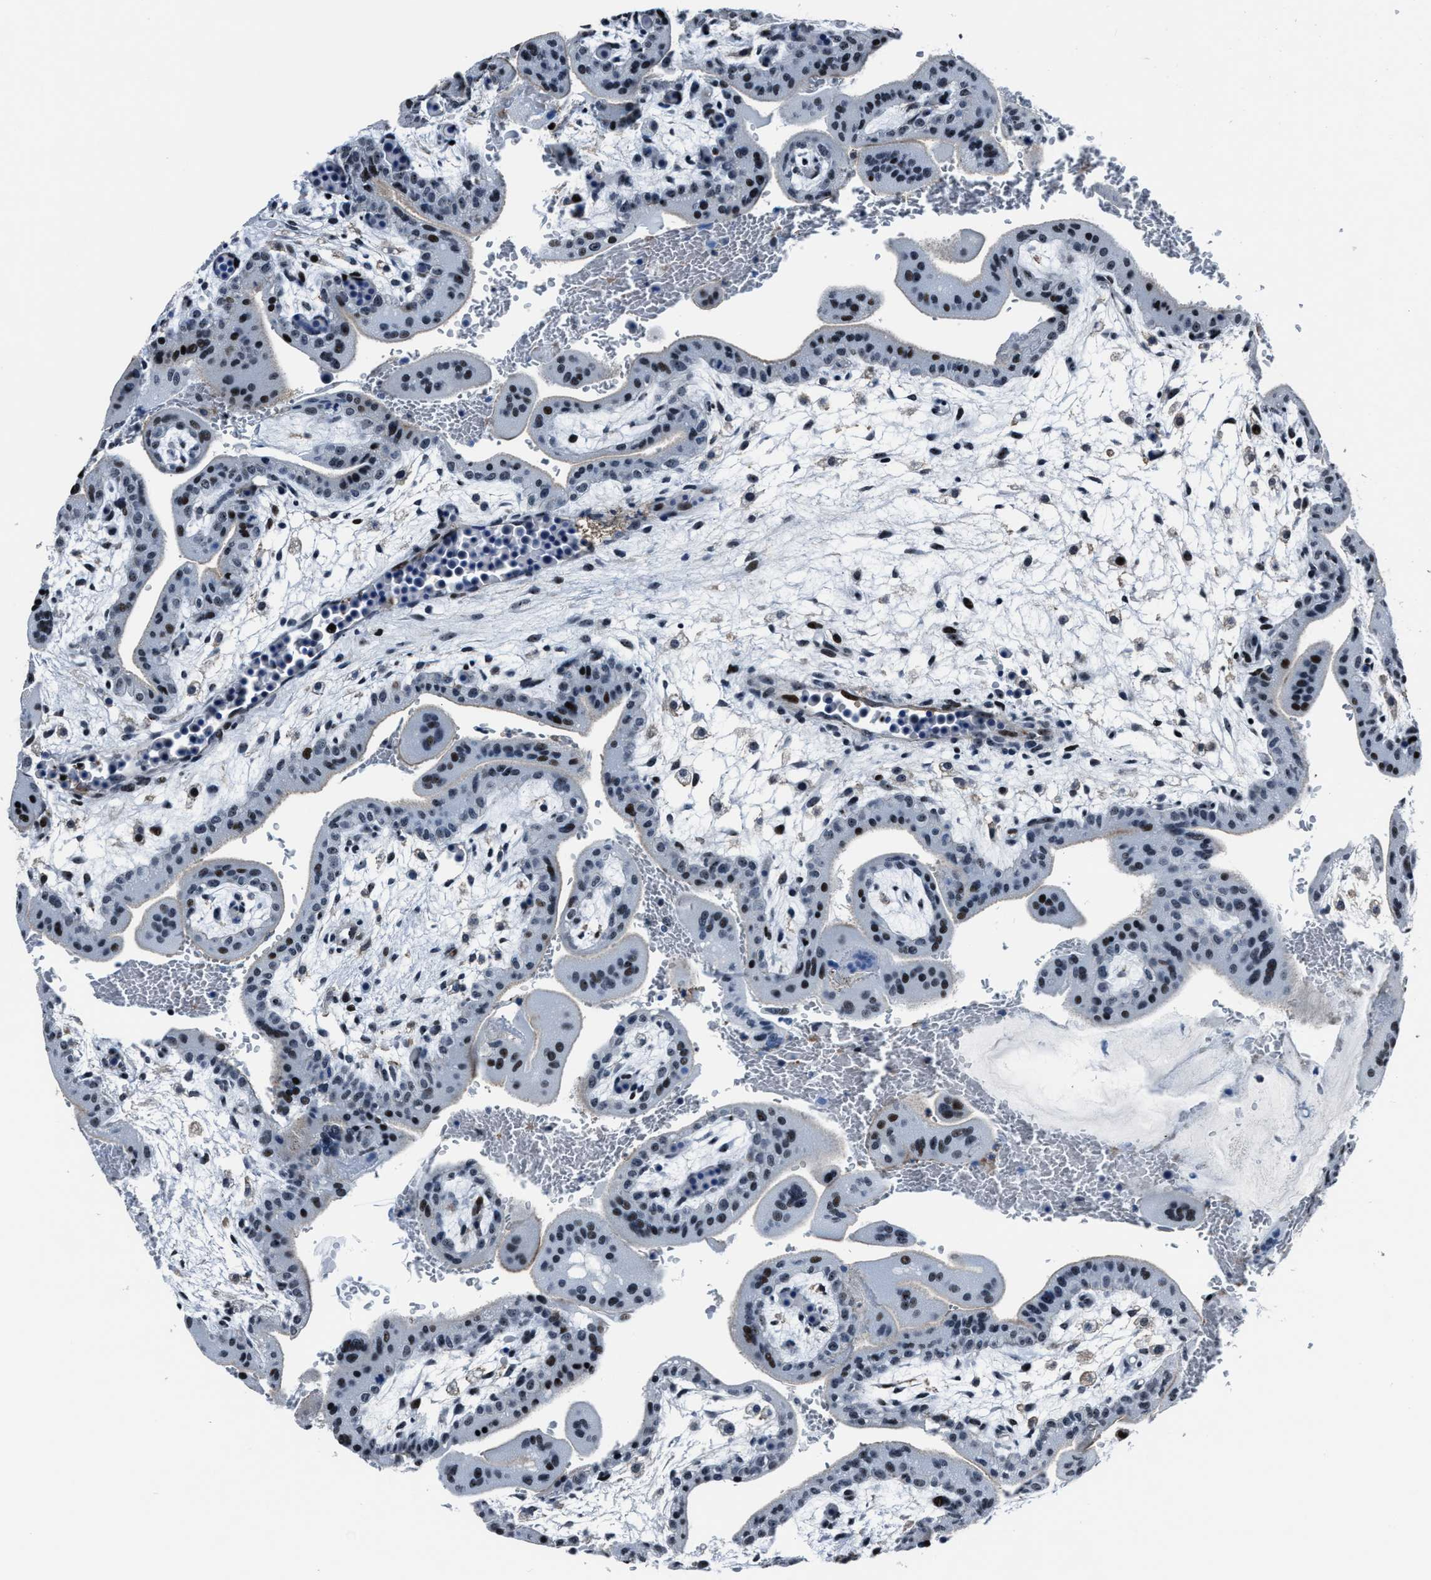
{"staining": {"intensity": "strong", "quantity": "<25%", "location": "nuclear"}, "tissue": "placenta", "cell_type": "Trophoblastic cells", "image_type": "normal", "snomed": [{"axis": "morphology", "description": "Normal tissue, NOS"}, {"axis": "topography", "description": "Placenta"}], "caption": "About <25% of trophoblastic cells in unremarkable placenta reveal strong nuclear protein expression as visualized by brown immunohistochemical staining.", "gene": "PPIE", "patient": {"sex": "female", "age": 35}}